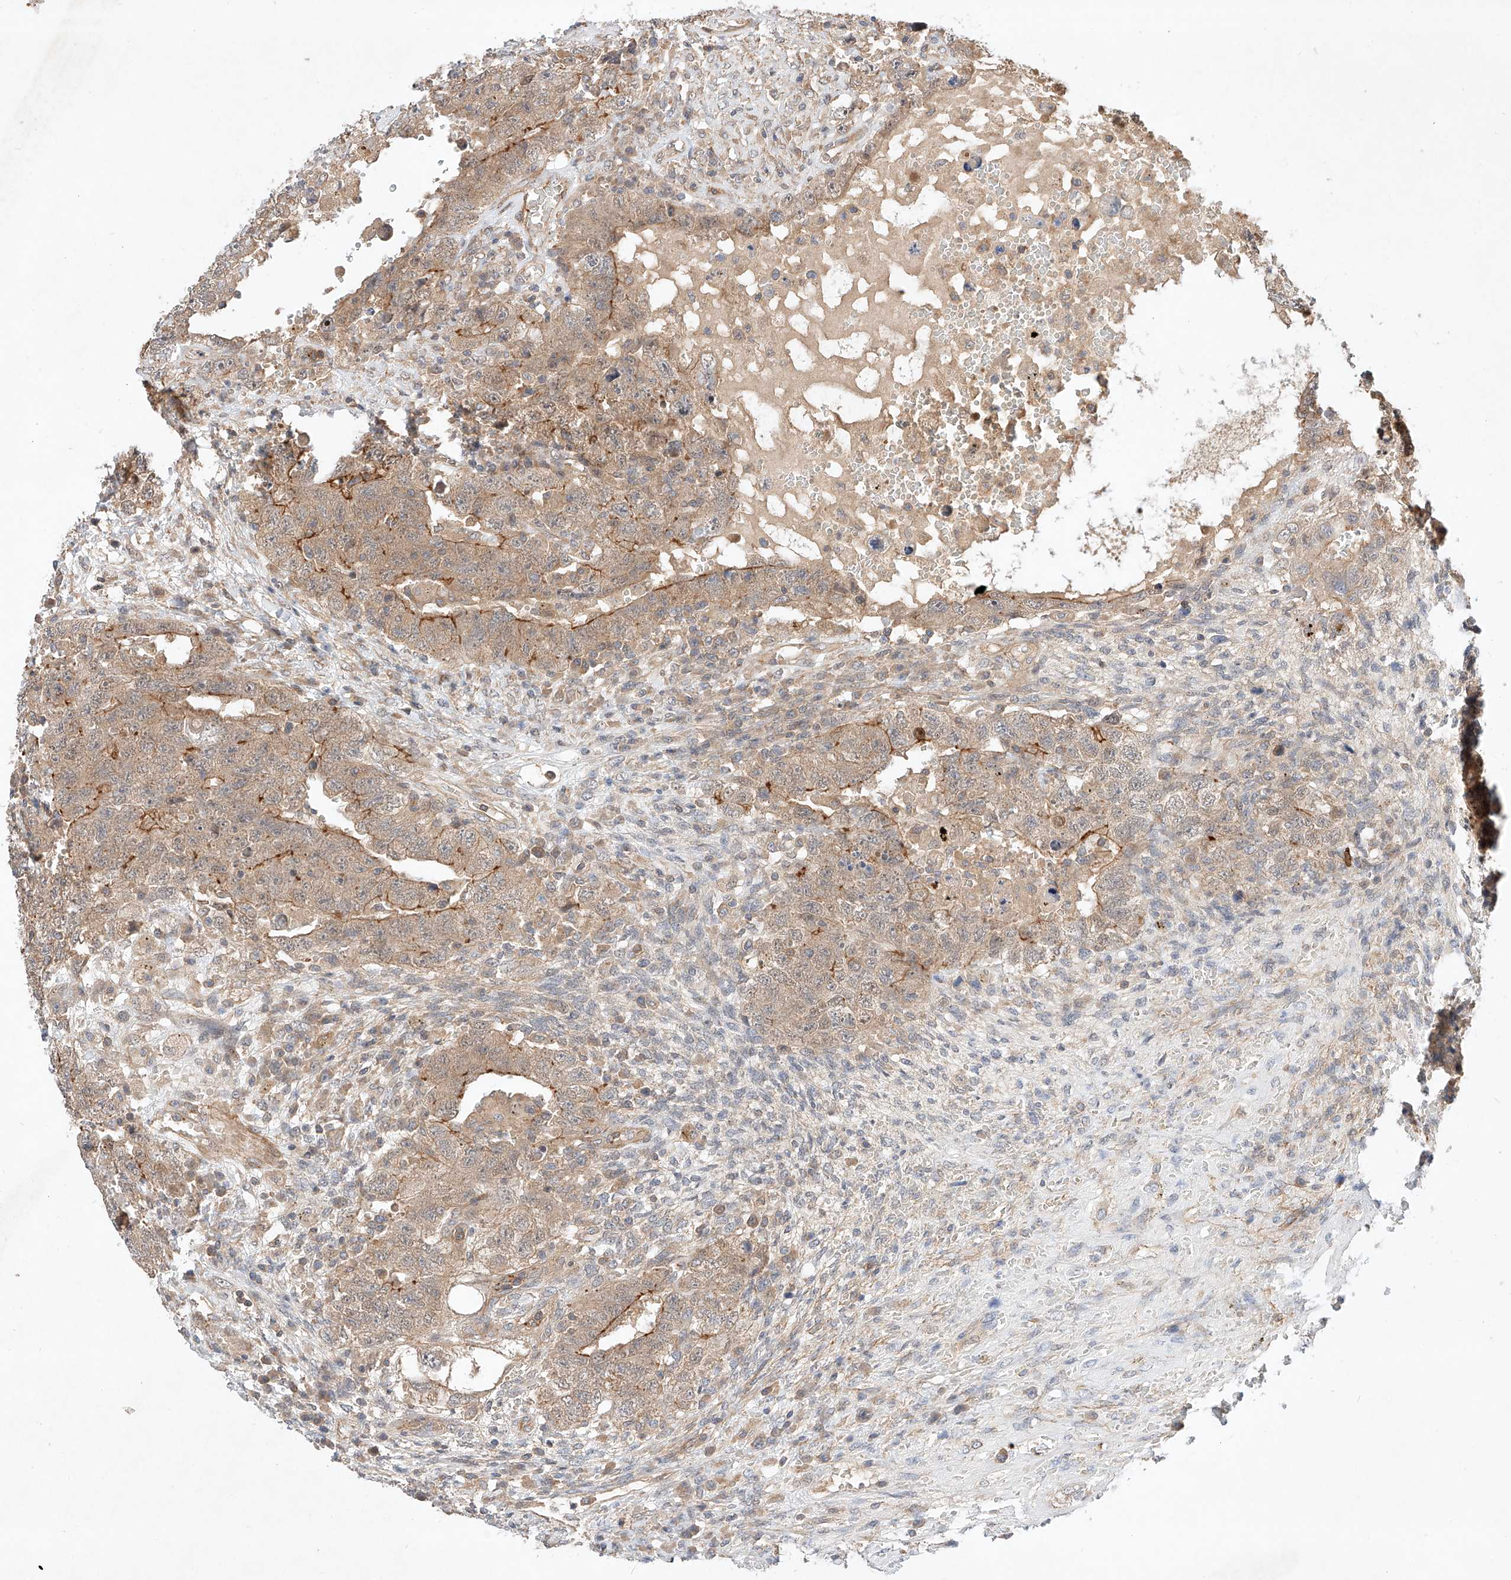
{"staining": {"intensity": "moderate", "quantity": "<25%", "location": "cytoplasmic/membranous"}, "tissue": "testis cancer", "cell_type": "Tumor cells", "image_type": "cancer", "snomed": [{"axis": "morphology", "description": "Carcinoma, Embryonal, NOS"}, {"axis": "topography", "description": "Testis"}], "caption": "This is a histology image of IHC staining of testis embryonal carcinoma, which shows moderate positivity in the cytoplasmic/membranous of tumor cells.", "gene": "ARHGAP33", "patient": {"sex": "male", "age": 26}}